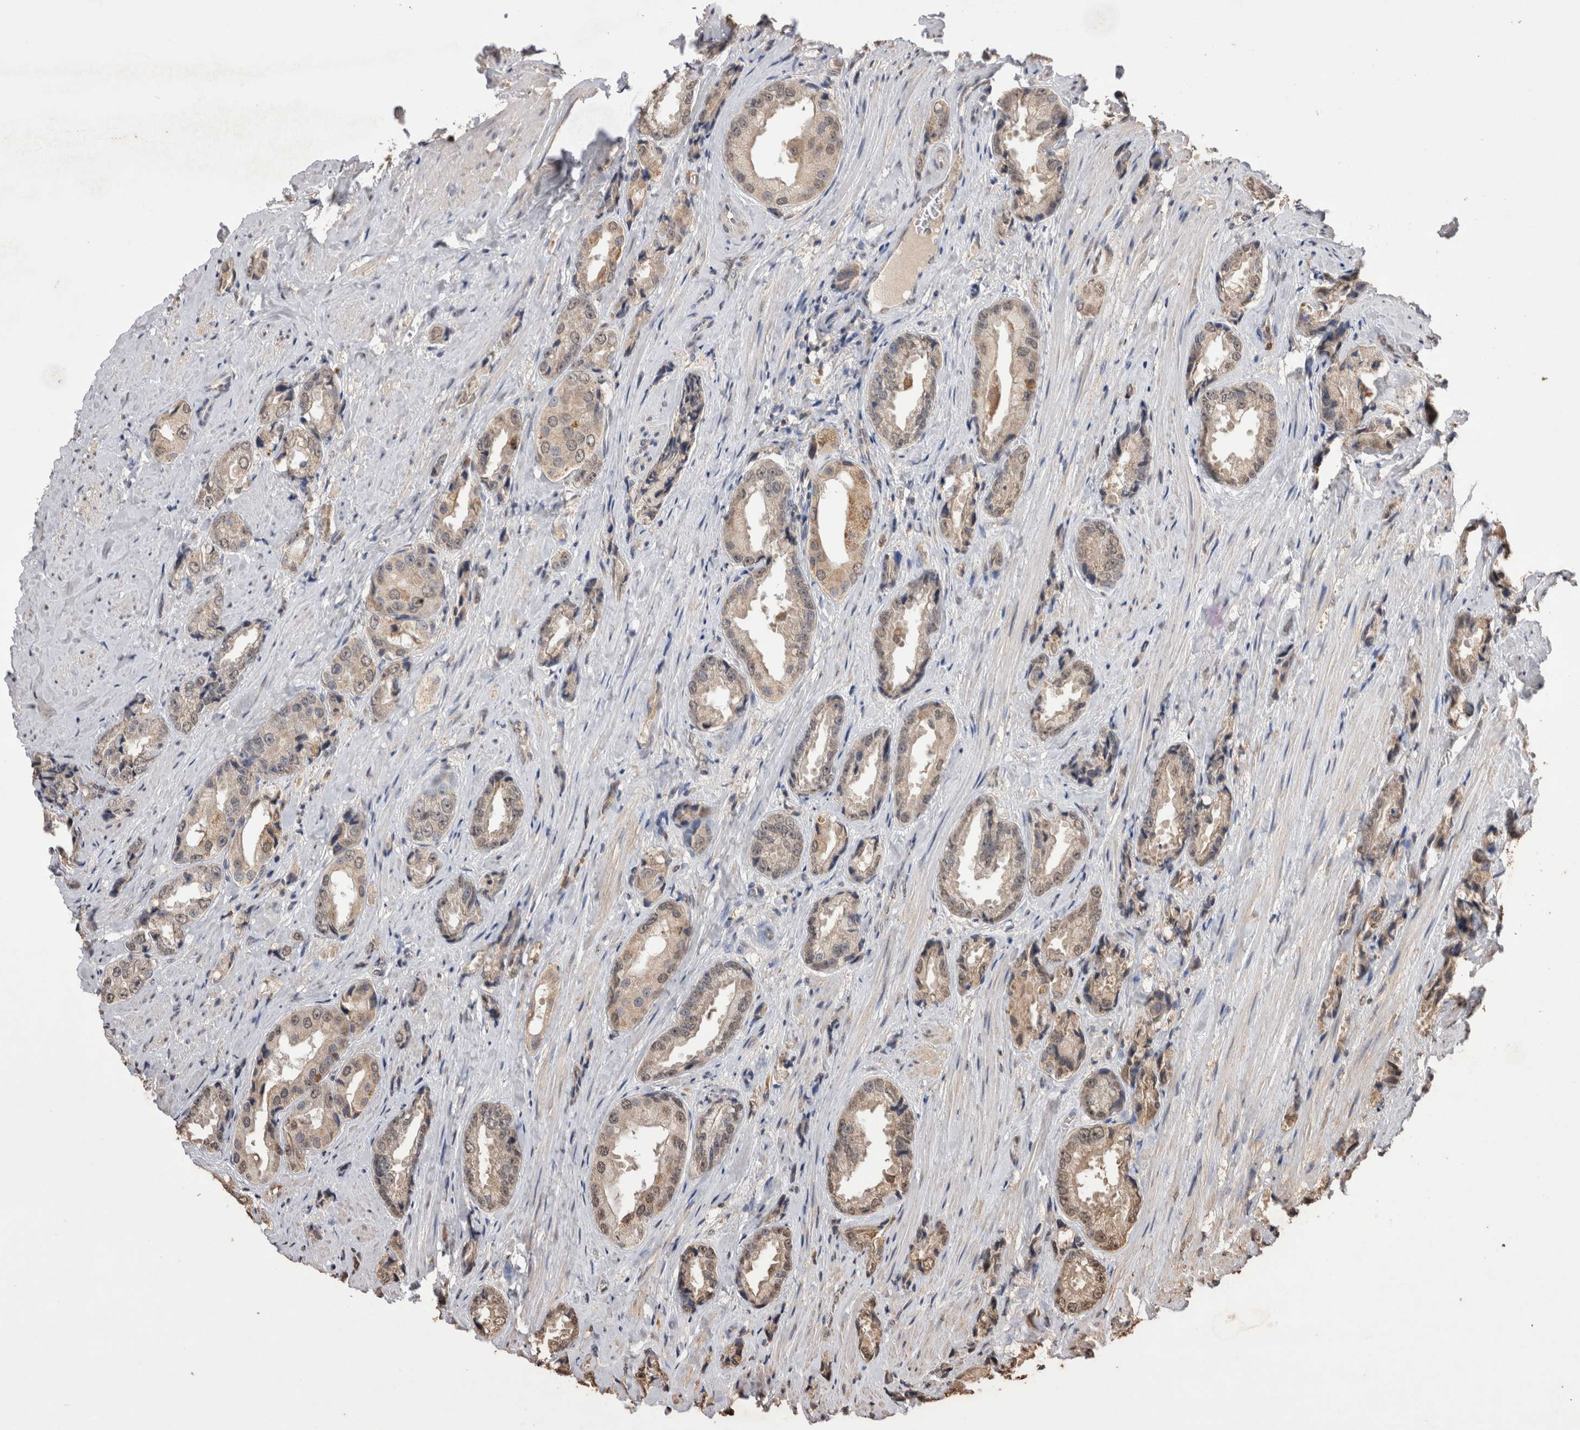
{"staining": {"intensity": "weak", "quantity": ">75%", "location": "cytoplasmic/membranous,nuclear"}, "tissue": "prostate cancer", "cell_type": "Tumor cells", "image_type": "cancer", "snomed": [{"axis": "morphology", "description": "Adenocarcinoma, High grade"}, {"axis": "topography", "description": "Prostate"}], "caption": "Weak cytoplasmic/membranous and nuclear staining is appreciated in about >75% of tumor cells in prostate cancer.", "gene": "GRK5", "patient": {"sex": "male", "age": 61}}